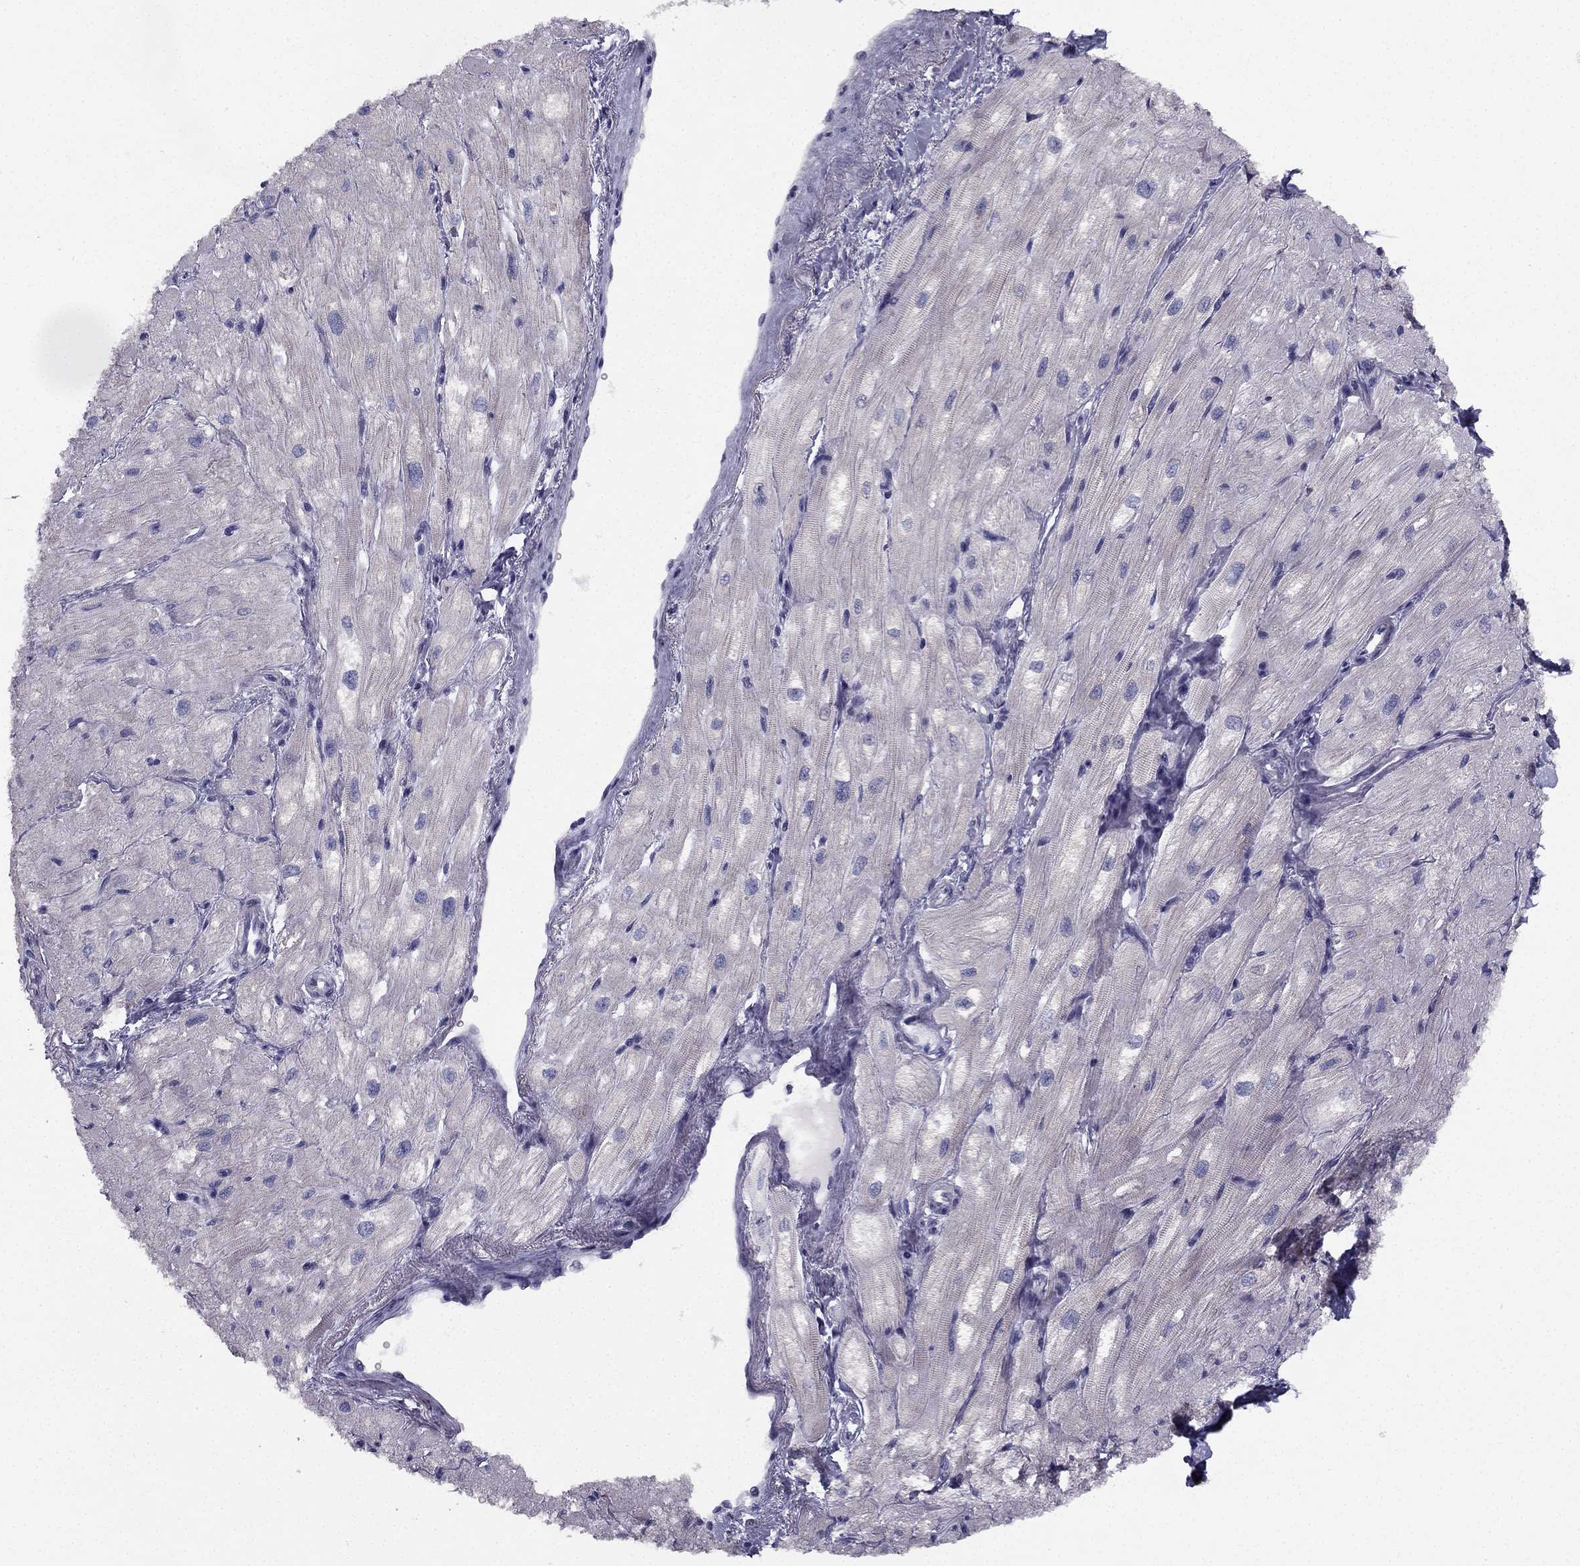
{"staining": {"intensity": "negative", "quantity": "none", "location": "none"}, "tissue": "heart muscle", "cell_type": "Cardiomyocytes", "image_type": "normal", "snomed": [{"axis": "morphology", "description": "Normal tissue, NOS"}, {"axis": "topography", "description": "Heart"}], "caption": "Immunohistochemistry (IHC) photomicrograph of normal heart muscle stained for a protein (brown), which shows no positivity in cardiomyocytes. (DAB IHC visualized using brightfield microscopy, high magnification).", "gene": "TRPS1", "patient": {"sex": "male", "age": 57}}